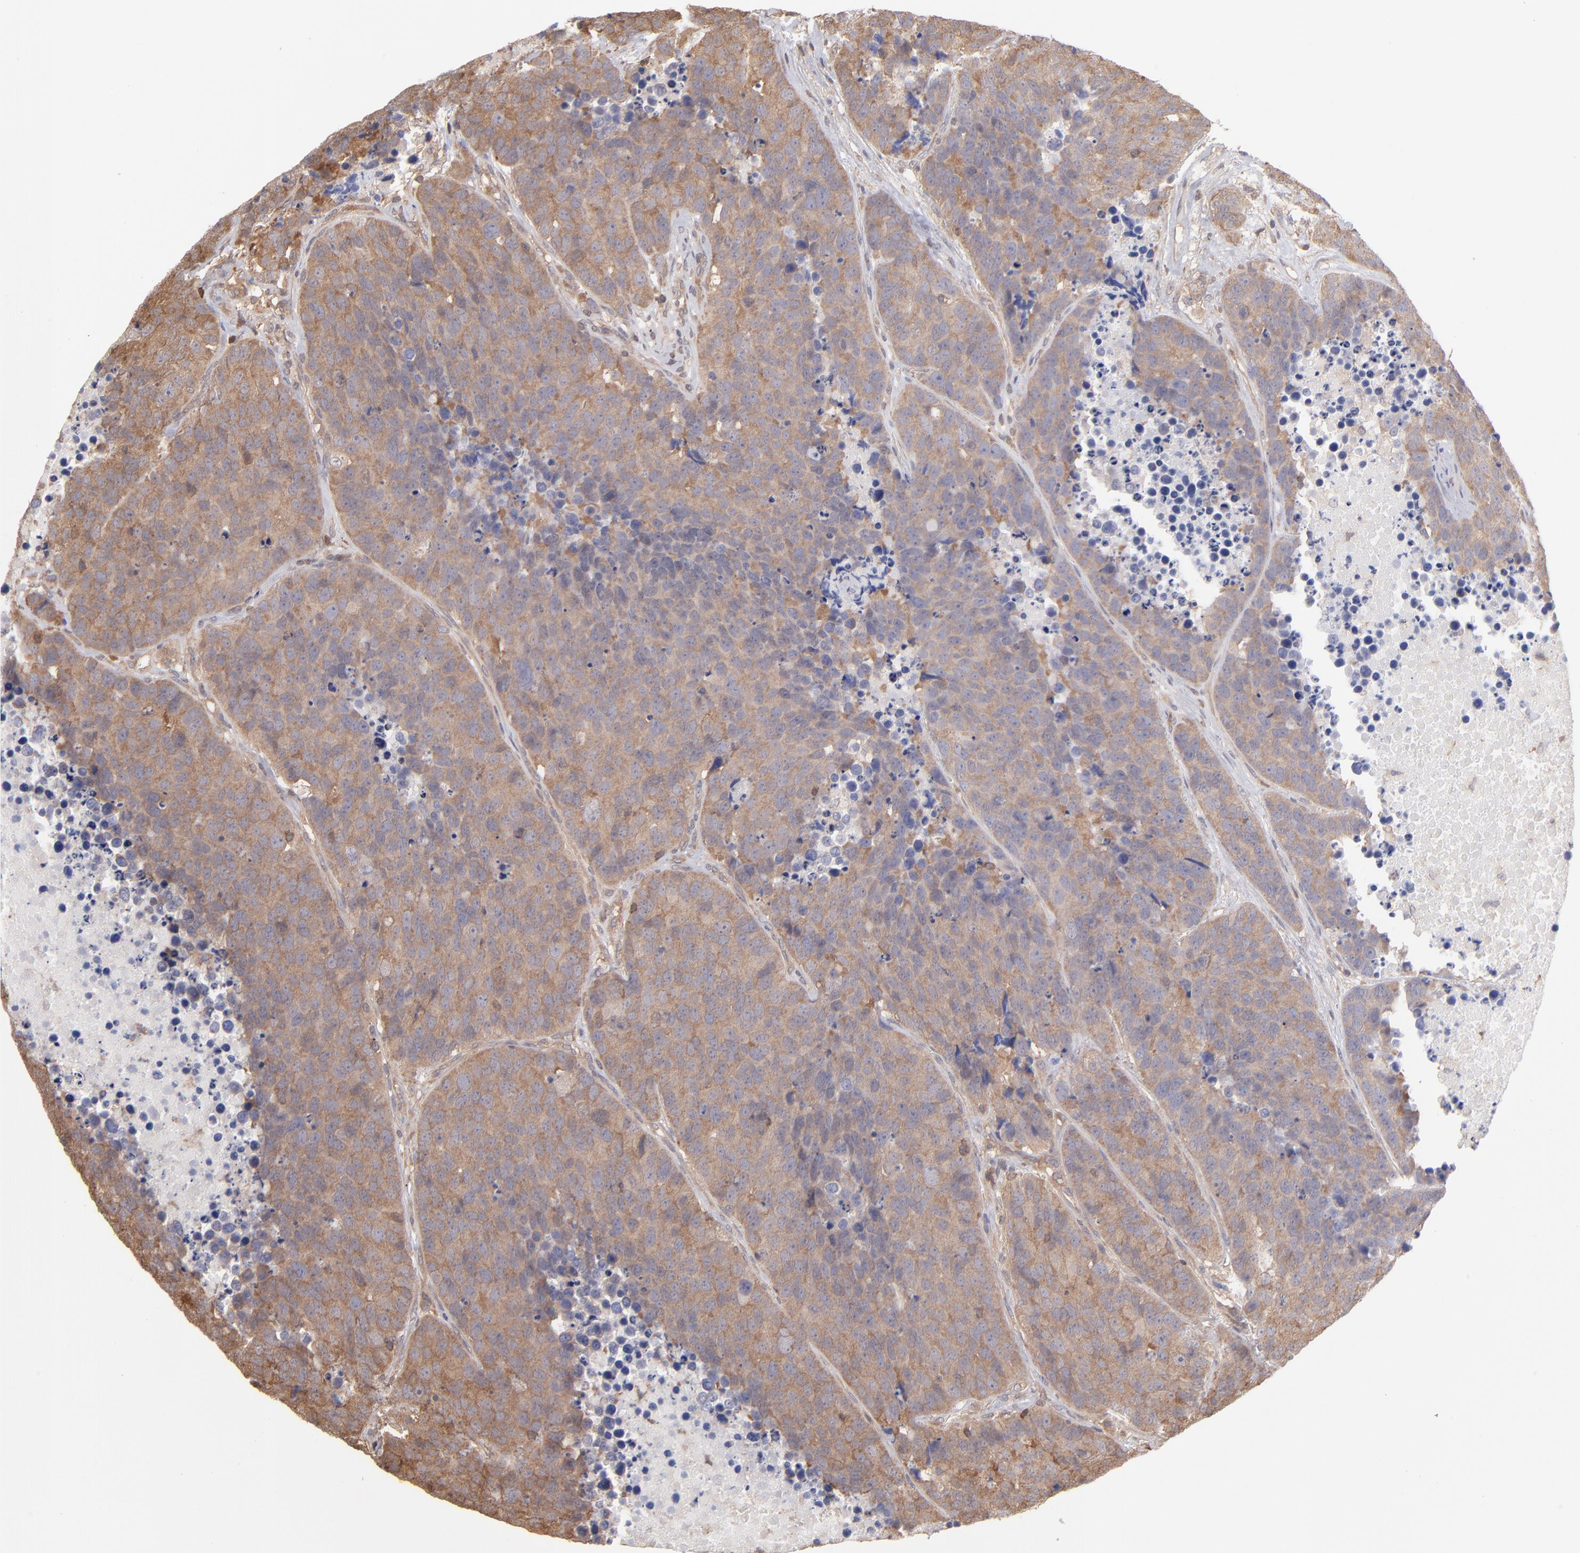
{"staining": {"intensity": "strong", "quantity": ">75%", "location": "cytoplasmic/membranous"}, "tissue": "carcinoid", "cell_type": "Tumor cells", "image_type": "cancer", "snomed": [{"axis": "morphology", "description": "Carcinoid, malignant, NOS"}, {"axis": "topography", "description": "Lung"}], "caption": "A high amount of strong cytoplasmic/membranous expression is appreciated in approximately >75% of tumor cells in carcinoid tissue. (DAB IHC, brown staining for protein, blue staining for nuclei).", "gene": "MAP2K2", "patient": {"sex": "male", "age": 60}}